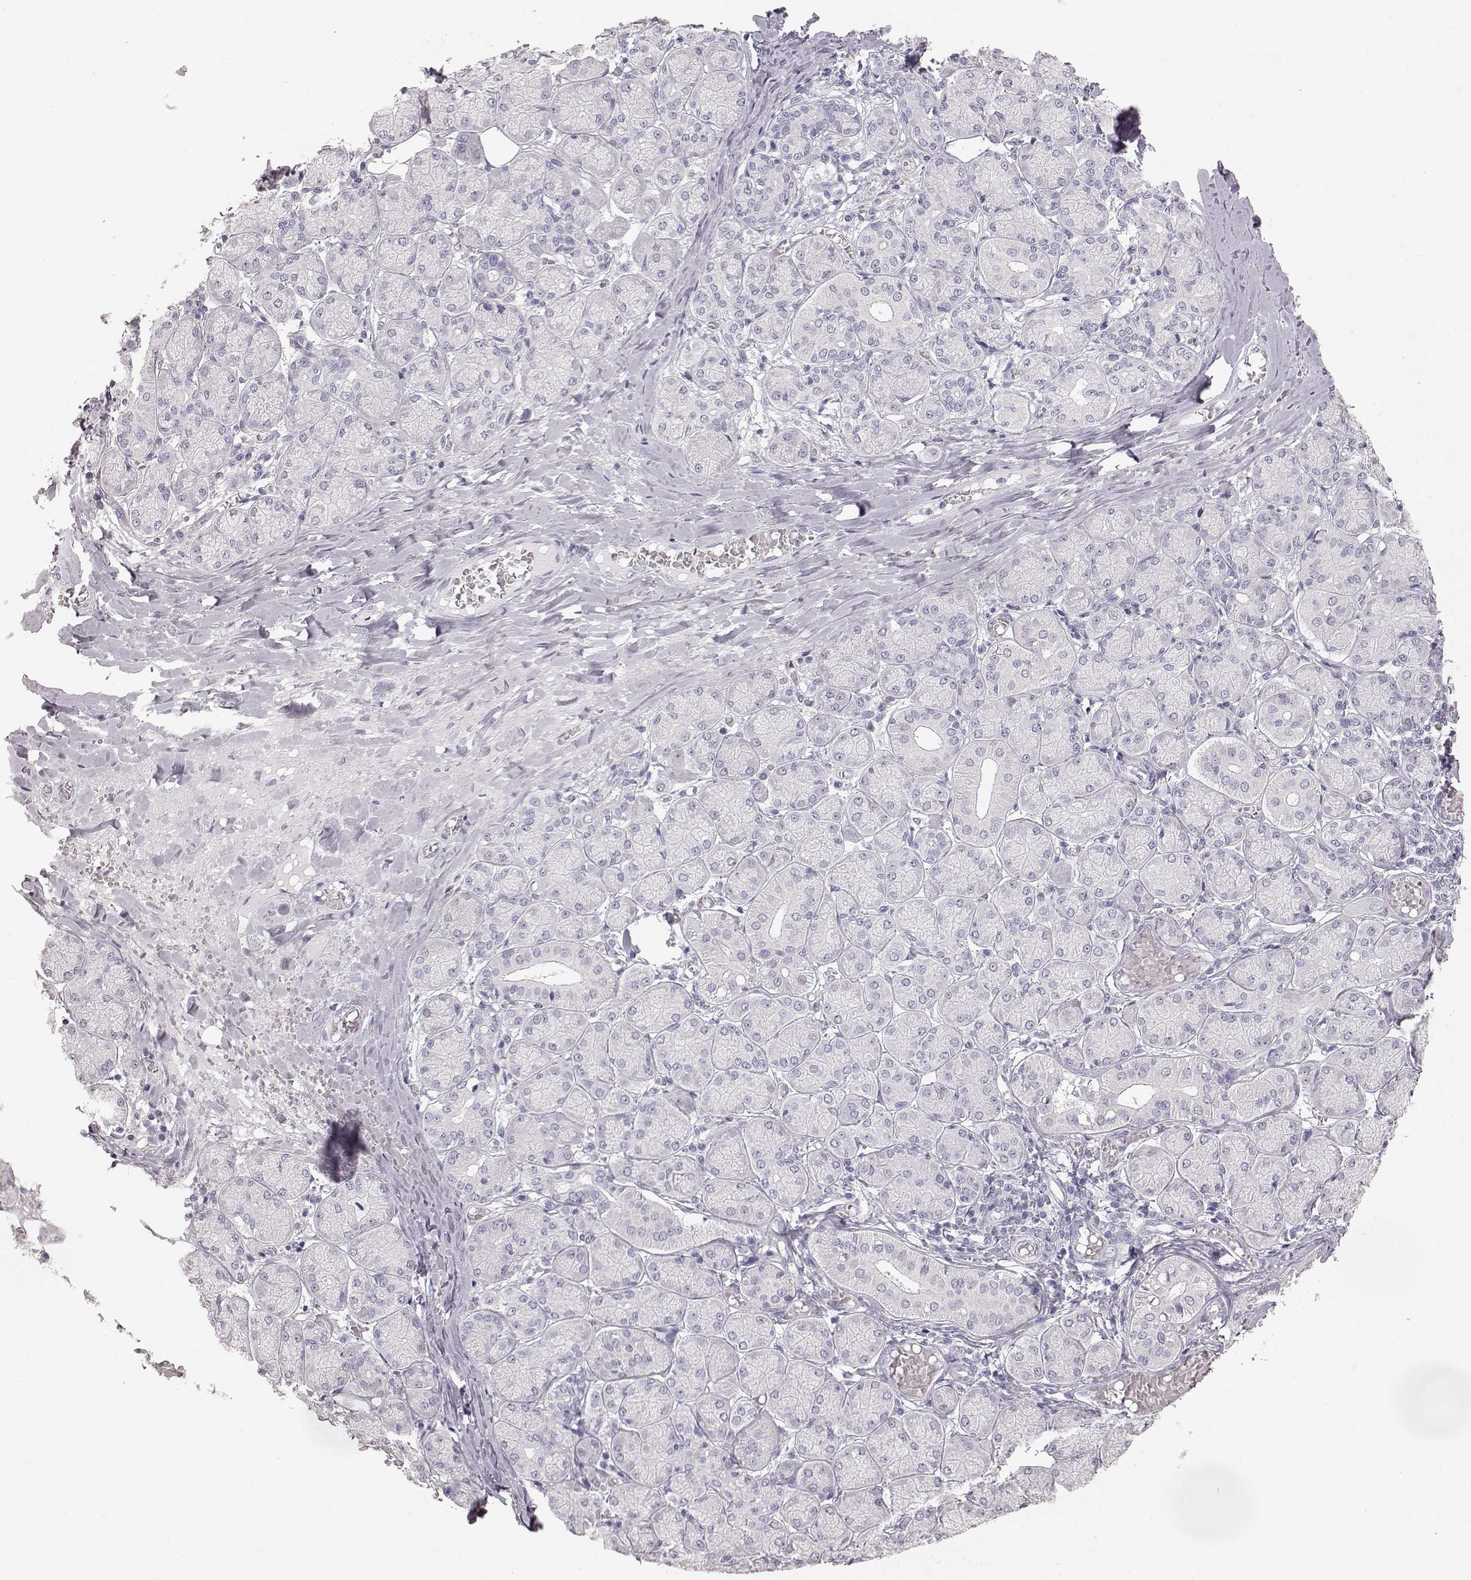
{"staining": {"intensity": "negative", "quantity": "none", "location": "none"}, "tissue": "salivary gland", "cell_type": "Glandular cells", "image_type": "normal", "snomed": [{"axis": "morphology", "description": "Normal tissue, NOS"}, {"axis": "topography", "description": "Salivary gland"}, {"axis": "topography", "description": "Peripheral nerve tissue"}], "caption": "Glandular cells show no significant staining in benign salivary gland.", "gene": "KRT31", "patient": {"sex": "female", "age": 24}}